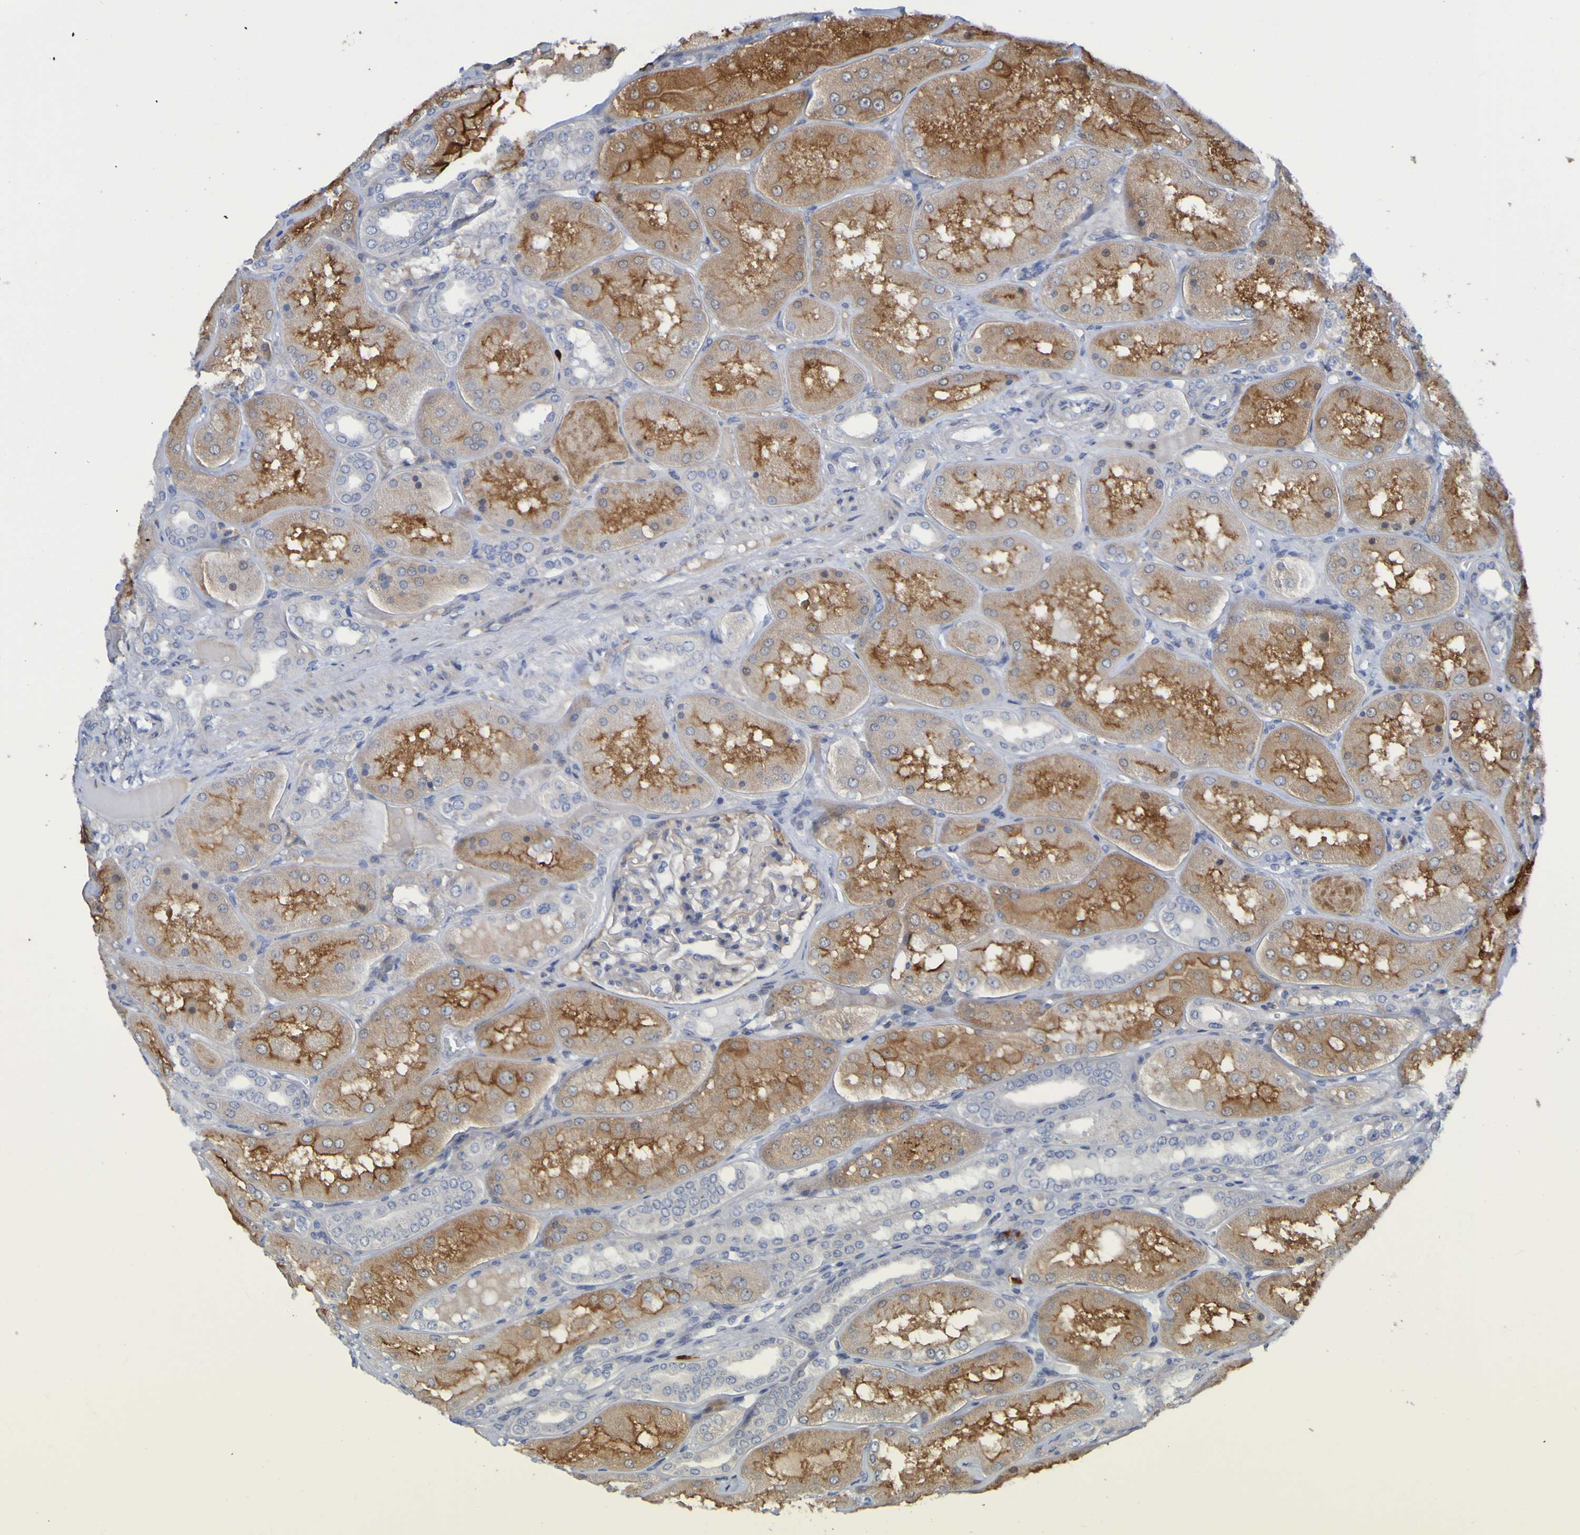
{"staining": {"intensity": "weak", "quantity": "25%-75%", "location": "cytoplasmic/membranous"}, "tissue": "kidney", "cell_type": "Cells in glomeruli", "image_type": "normal", "snomed": [{"axis": "morphology", "description": "Normal tissue, NOS"}, {"axis": "topography", "description": "Kidney"}], "caption": "Human kidney stained with a brown dye demonstrates weak cytoplasmic/membranous positive positivity in about 25%-75% of cells in glomeruli.", "gene": "C11orf24", "patient": {"sex": "female", "age": 56}}